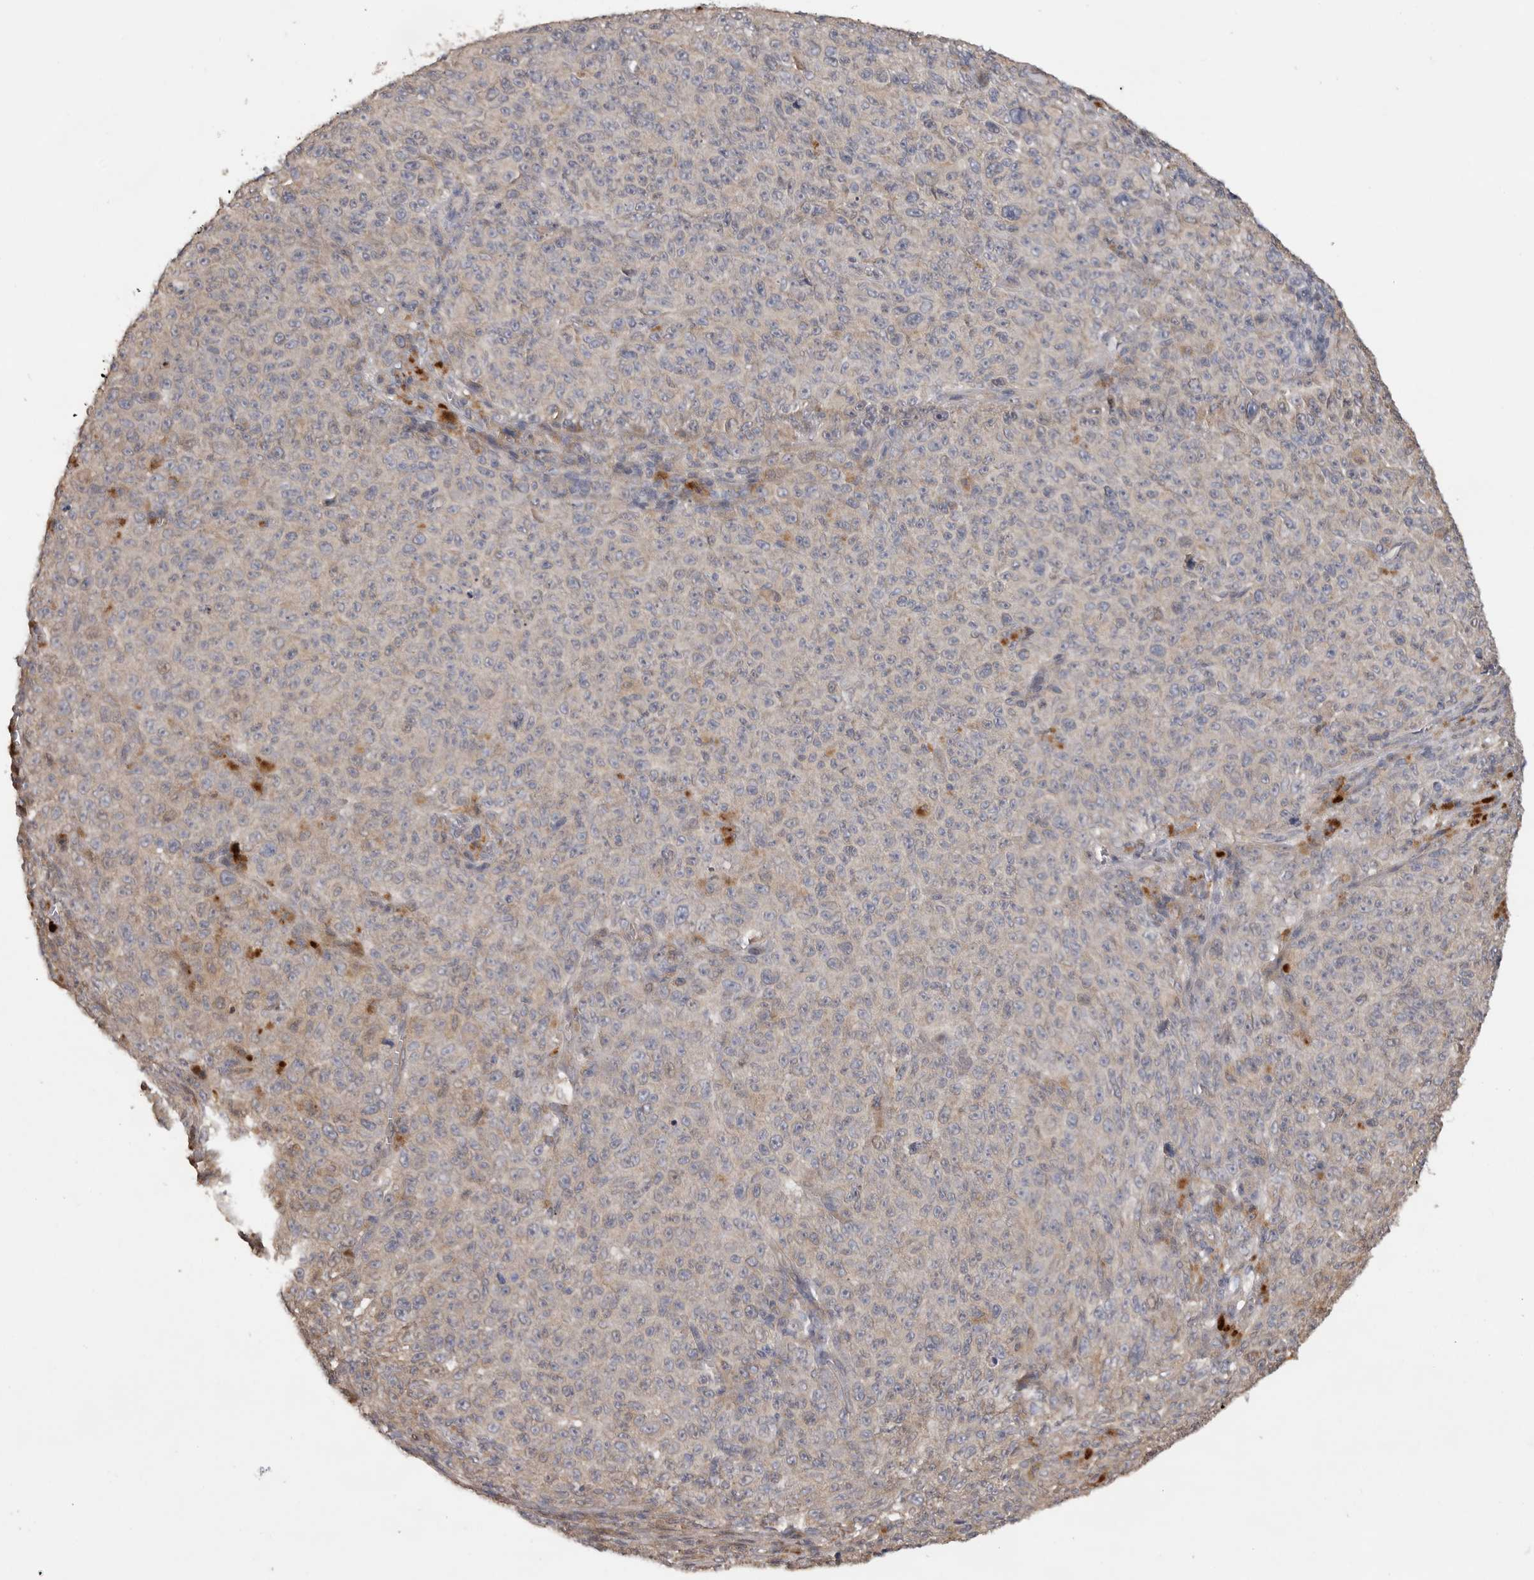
{"staining": {"intensity": "negative", "quantity": "none", "location": "none"}, "tissue": "melanoma", "cell_type": "Tumor cells", "image_type": "cancer", "snomed": [{"axis": "morphology", "description": "Malignant melanoma, NOS"}, {"axis": "topography", "description": "Skin"}], "caption": "Immunohistochemistry (IHC) histopathology image of melanoma stained for a protein (brown), which reveals no positivity in tumor cells.", "gene": "EDEM3", "patient": {"sex": "female", "age": 82}}